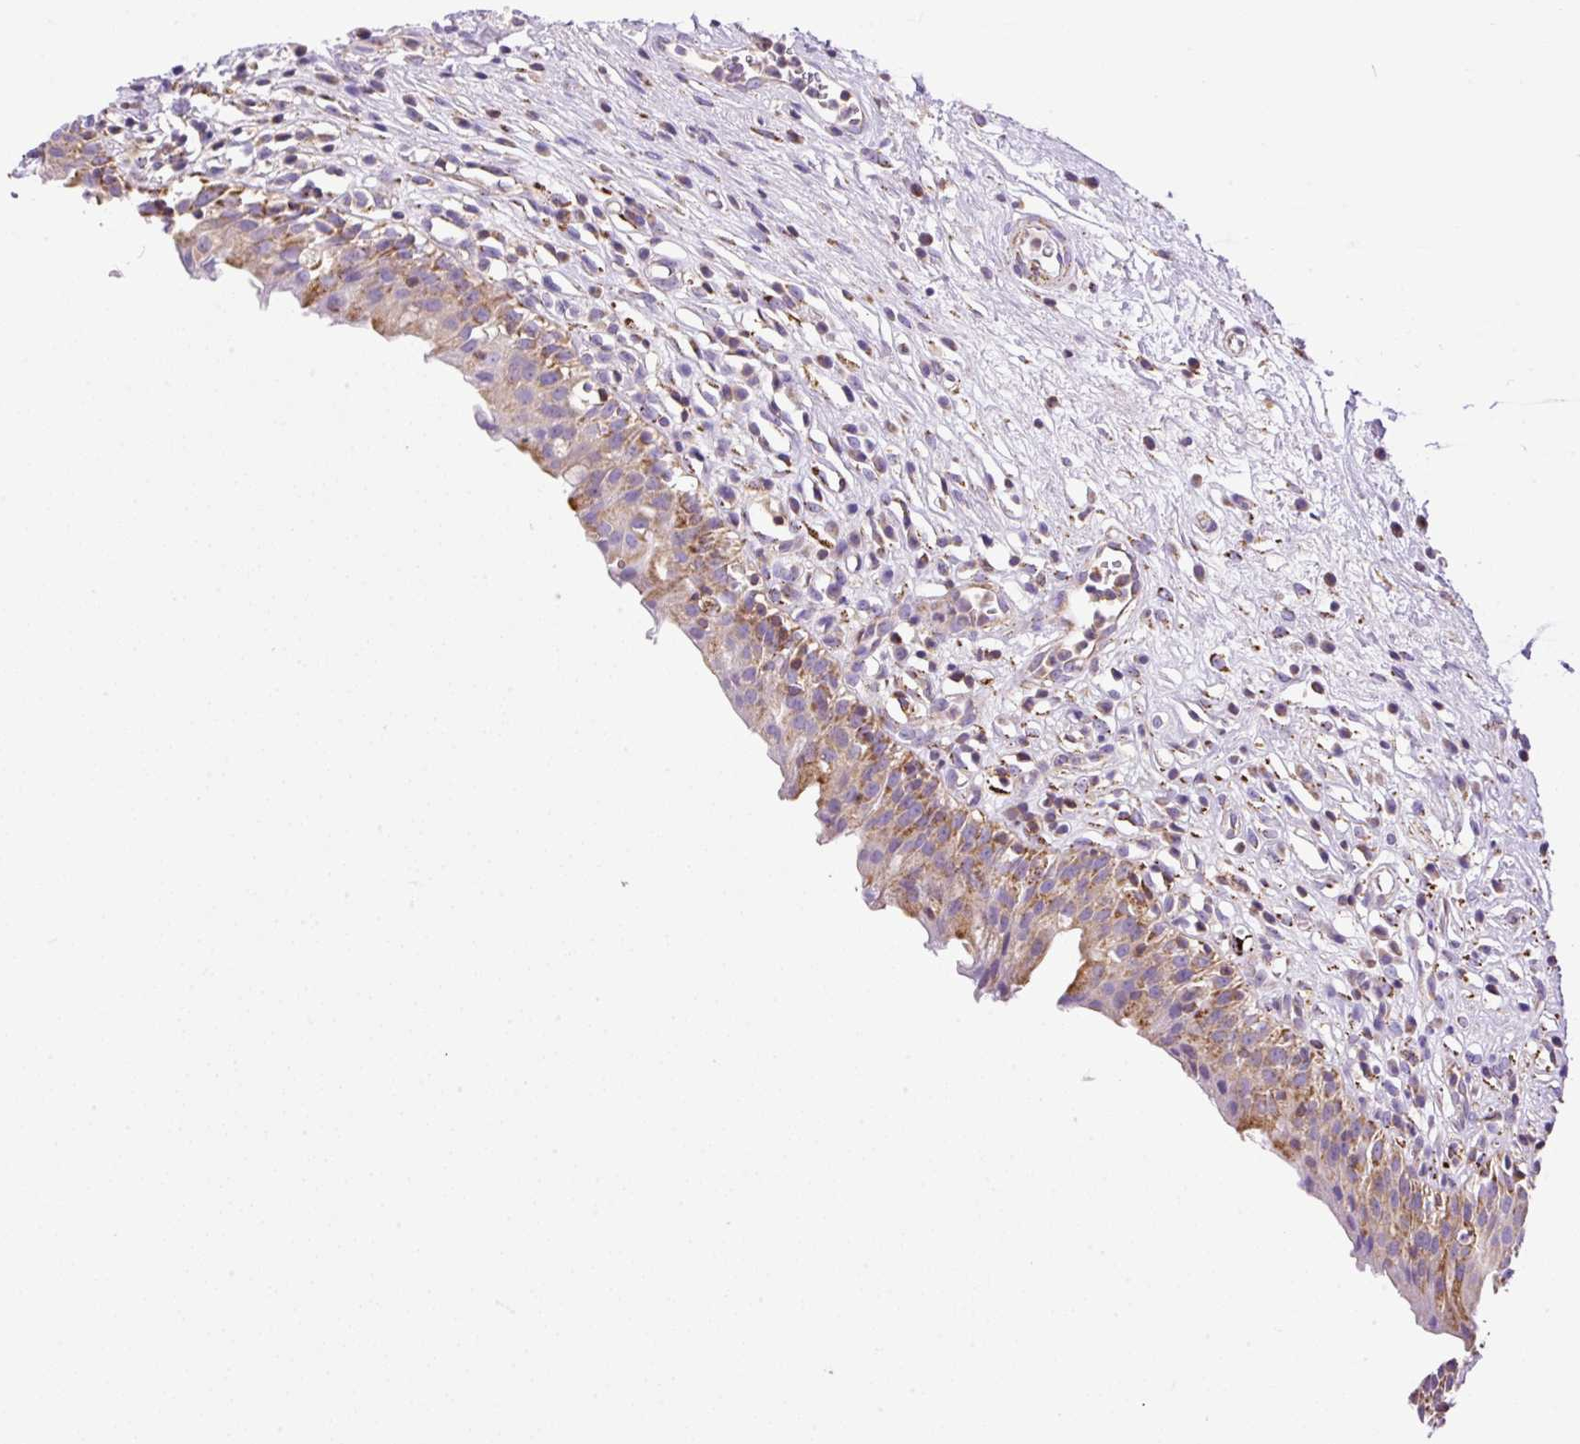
{"staining": {"intensity": "moderate", "quantity": "25%-75%", "location": "cytoplasmic/membranous"}, "tissue": "urinary bladder", "cell_type": "Urothelial cells", "image_type": "normal", "snomed": [{"axis": "morphology", "description": "Normal tissue, NOS"}, {"axis": "morphology", "description": "Inflammation, NOS"}, {"axis": "topography", "description": "Urinary bladder"}], "caption": "Moderate cytoplasmic/membranous expression for a protein is identified in about 25%-75% of urothelial cells of benign urinary bladder using IHC.", "gene": "NF1", "patient": {"sex": "male", "age": 63}}